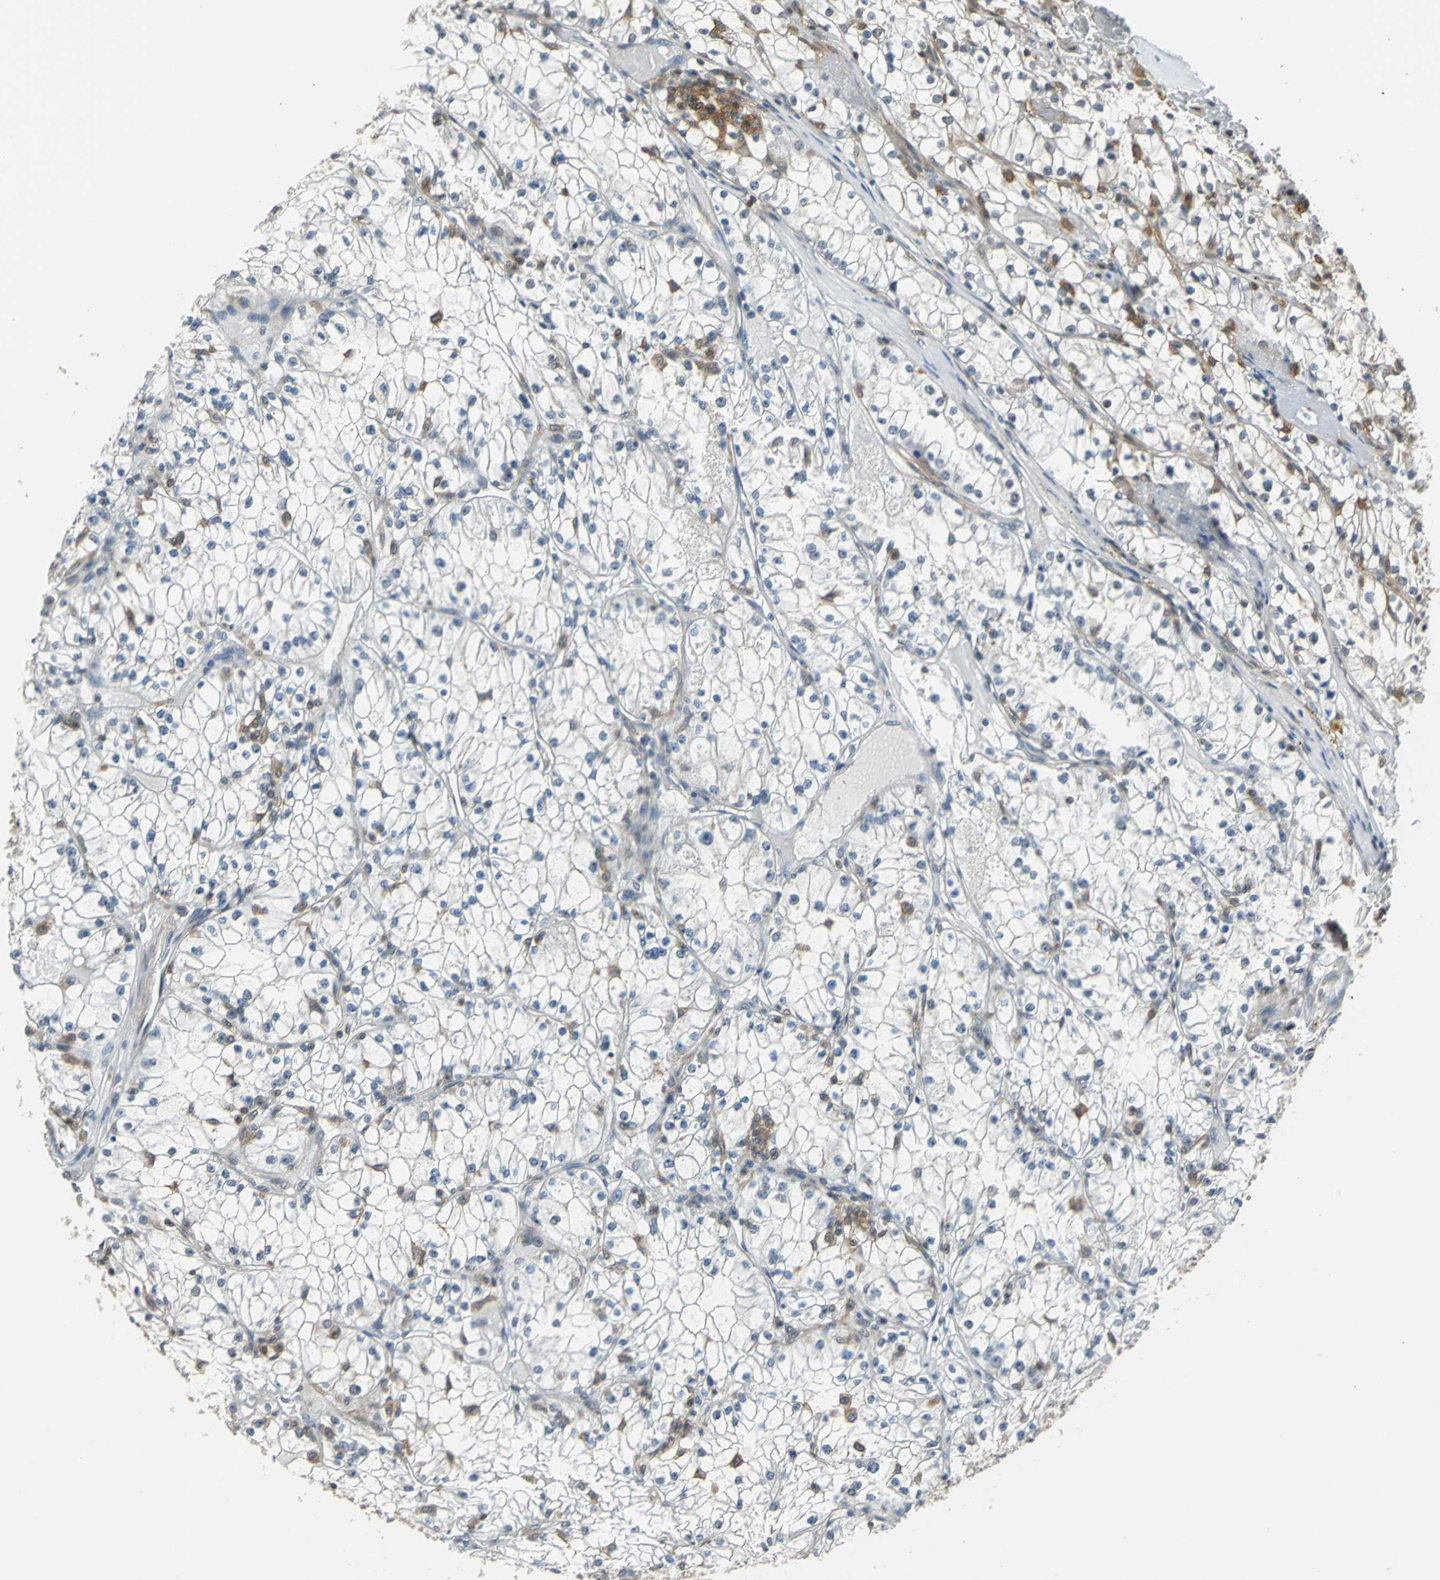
{"staining": {"intensity": "moderate", "quantity": "<25%", "location": "cytoplasmic/membranous,nuclear"}, "tissue": "renal cancer", "cell_type": "Tumor cells", "image_type": "cancer", "snomed": [{"axis": "morphology", "description": "Adenocarcinoma, NOS"}, {"axis": "topography", "description": "Kidney"}], "caption": "Immunohistochemistry (DAB (3,3'-diaminobenzidine)) staining of adenocarcinoma (renal) demonstrates moderate cytoplasmic/membranous and nuclear protein expression in about <25% of tumor cells.", "gene": "ARPC3", "patient": {"sex": "male", "age": 56}}